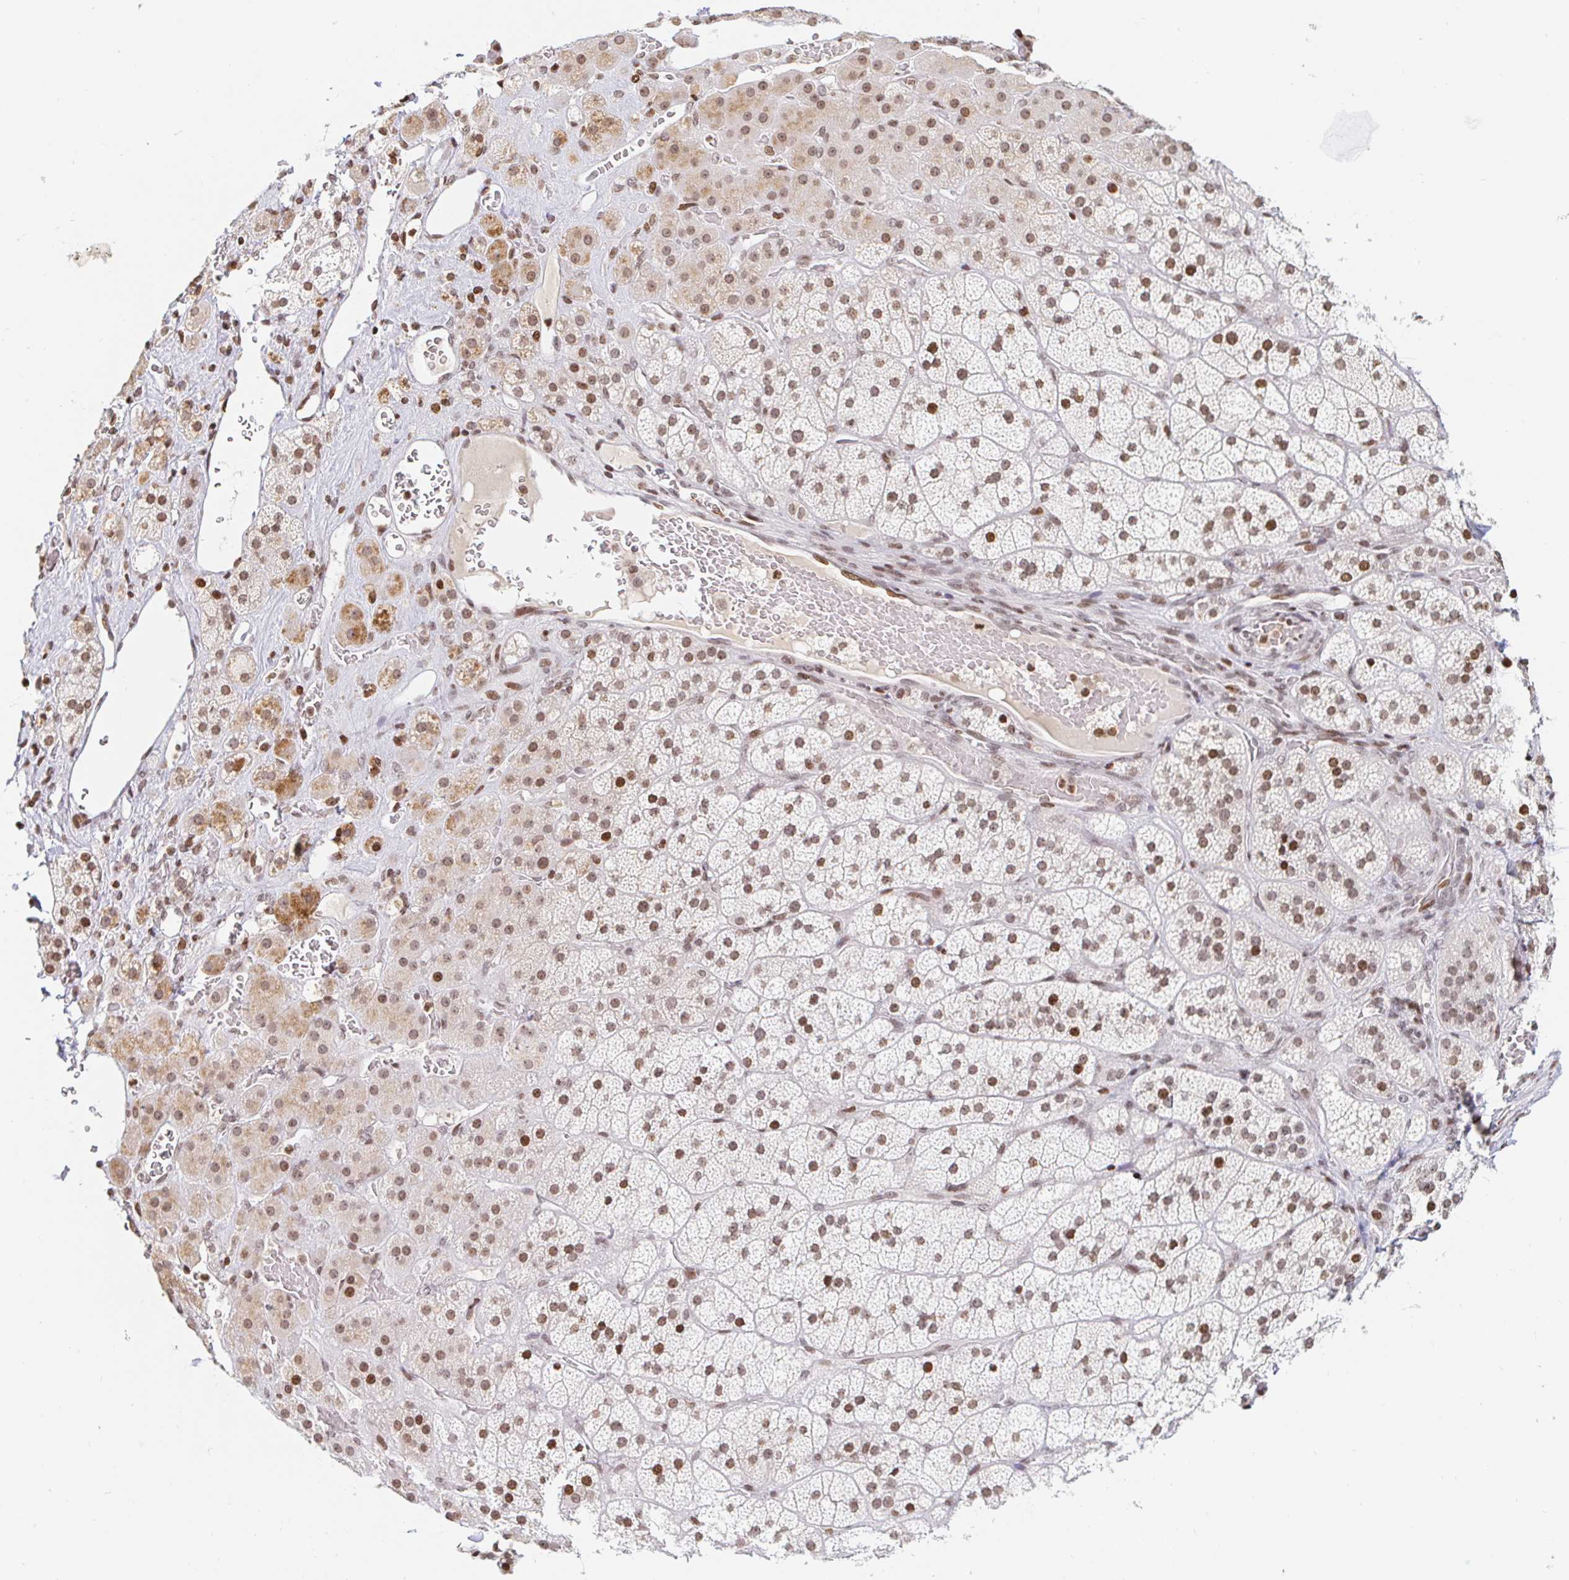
{"staining": {"intensity": "strong", "quantity": "25%-75%", "location": "cytoplasmic/membranous,nuclear"}, "tissue": "adrenal gland", "cell_type": "Glandular cells", "image_type": "normal", "snomed": [{"axis": "morphology", "description": "Normal tissue, NOS"}, {"axis": "topography", "description": "Adrenal gland"}], "caption": "Adrenal gland stained for a protein (brown) demonstrates strong cytoplasmic/membranous,nuclear positive expression in about 25%-75% of glandular cells.", "gene": "HOXC10", "patient": {"sex": "male", "age": 57}}